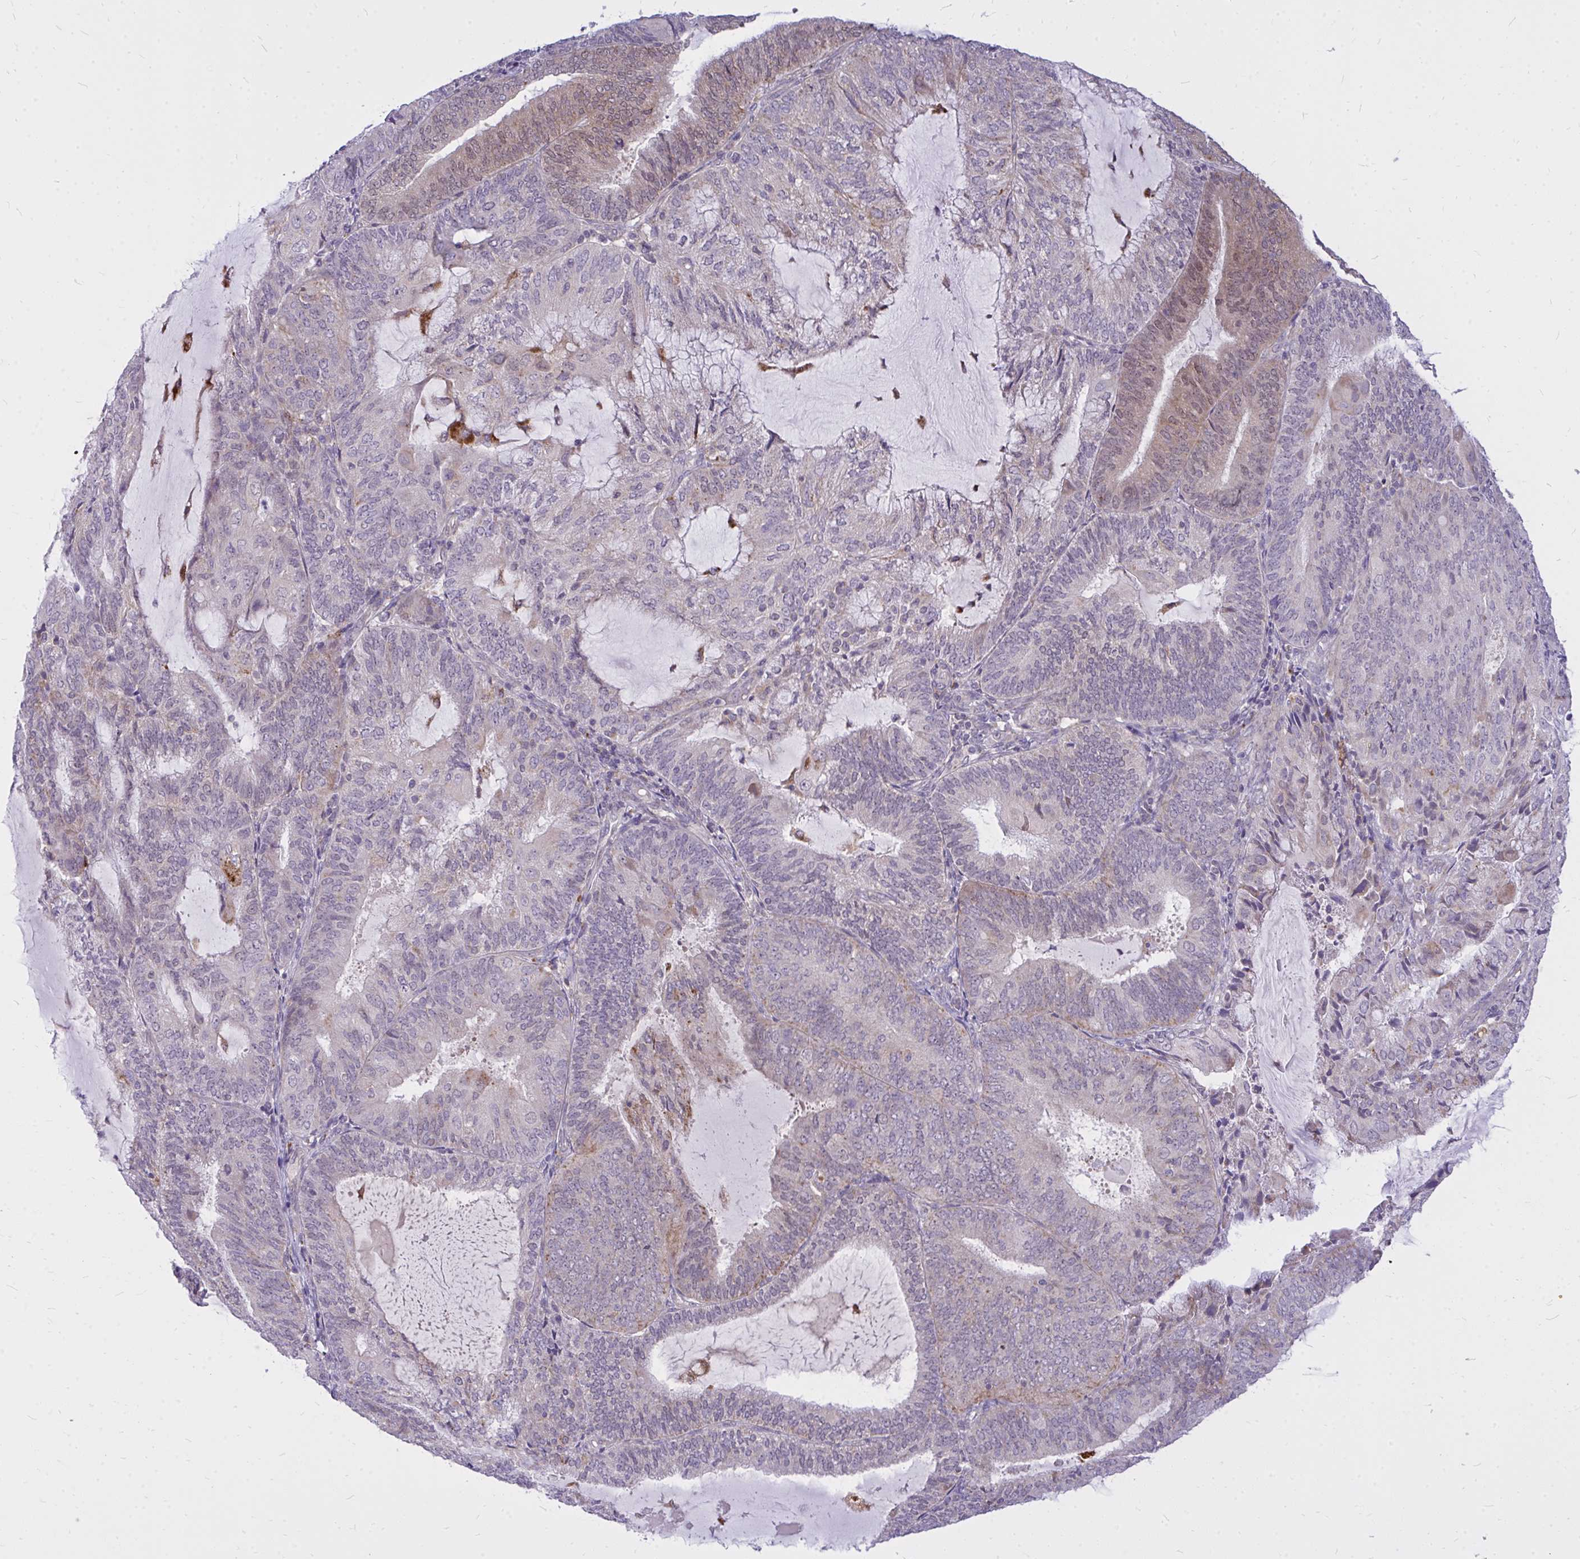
{"staining": {"intensity": "moderate", "quantity": "<25%", "location": "cytoplasmic/membranous"}, "tissue": "endometrial cancer", "cell_type": "Tumor cells", "image_type": "cancer", "snomed": [{"axis": "morphology", "description": "Adenocarcinoma, NOS"}, {"axis": "topography", "description": "Endometrium"}], "caption": "Human endometrial adenocarcinoma stained for a protein (brown) reveals moderate cytoplasmic/membranous positive positivity in about <25% of tumor cells.", "gene": "ZSCAN25", "patient": {"sex": "female", "age": 81}}